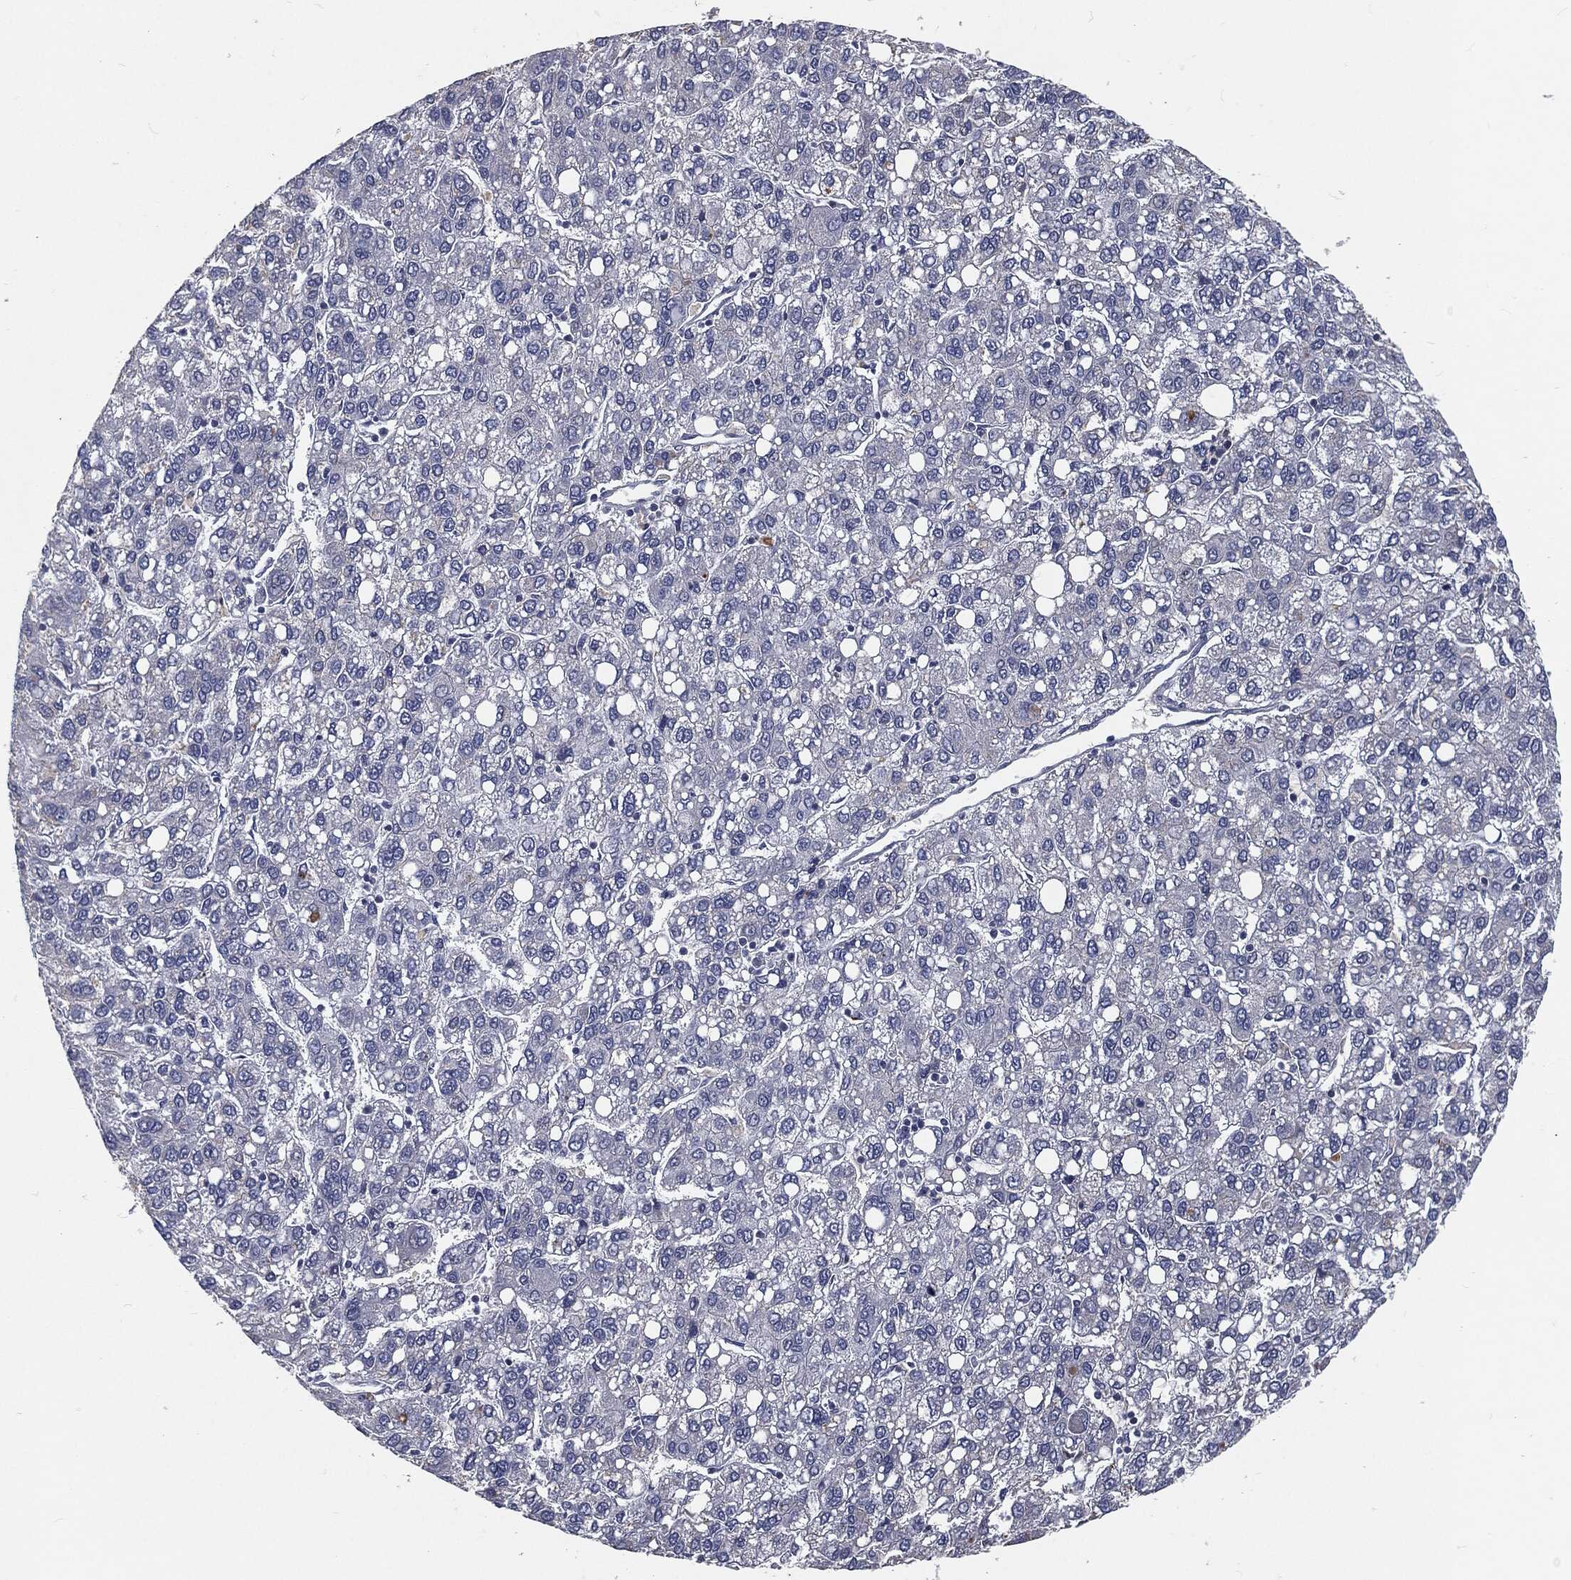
{"staining": {"intensity": "negative", "quantity": "none", "location": "none"}, "tissue": "liver cancer", "cell_type": "Tumor cells", "image_type": "cancer", "snomed": [{"axis": "morphology", "description": "Carcinoma, Hepatocellular, NOS"}, {"axis": "topography", "description": "Liver"}], "caption": "Tumor cells show no significant protein positivity in hepatocellular carcinoma (liver).", "gene": "ANXA1", "patient": {"sex": "female", "age": 82}}